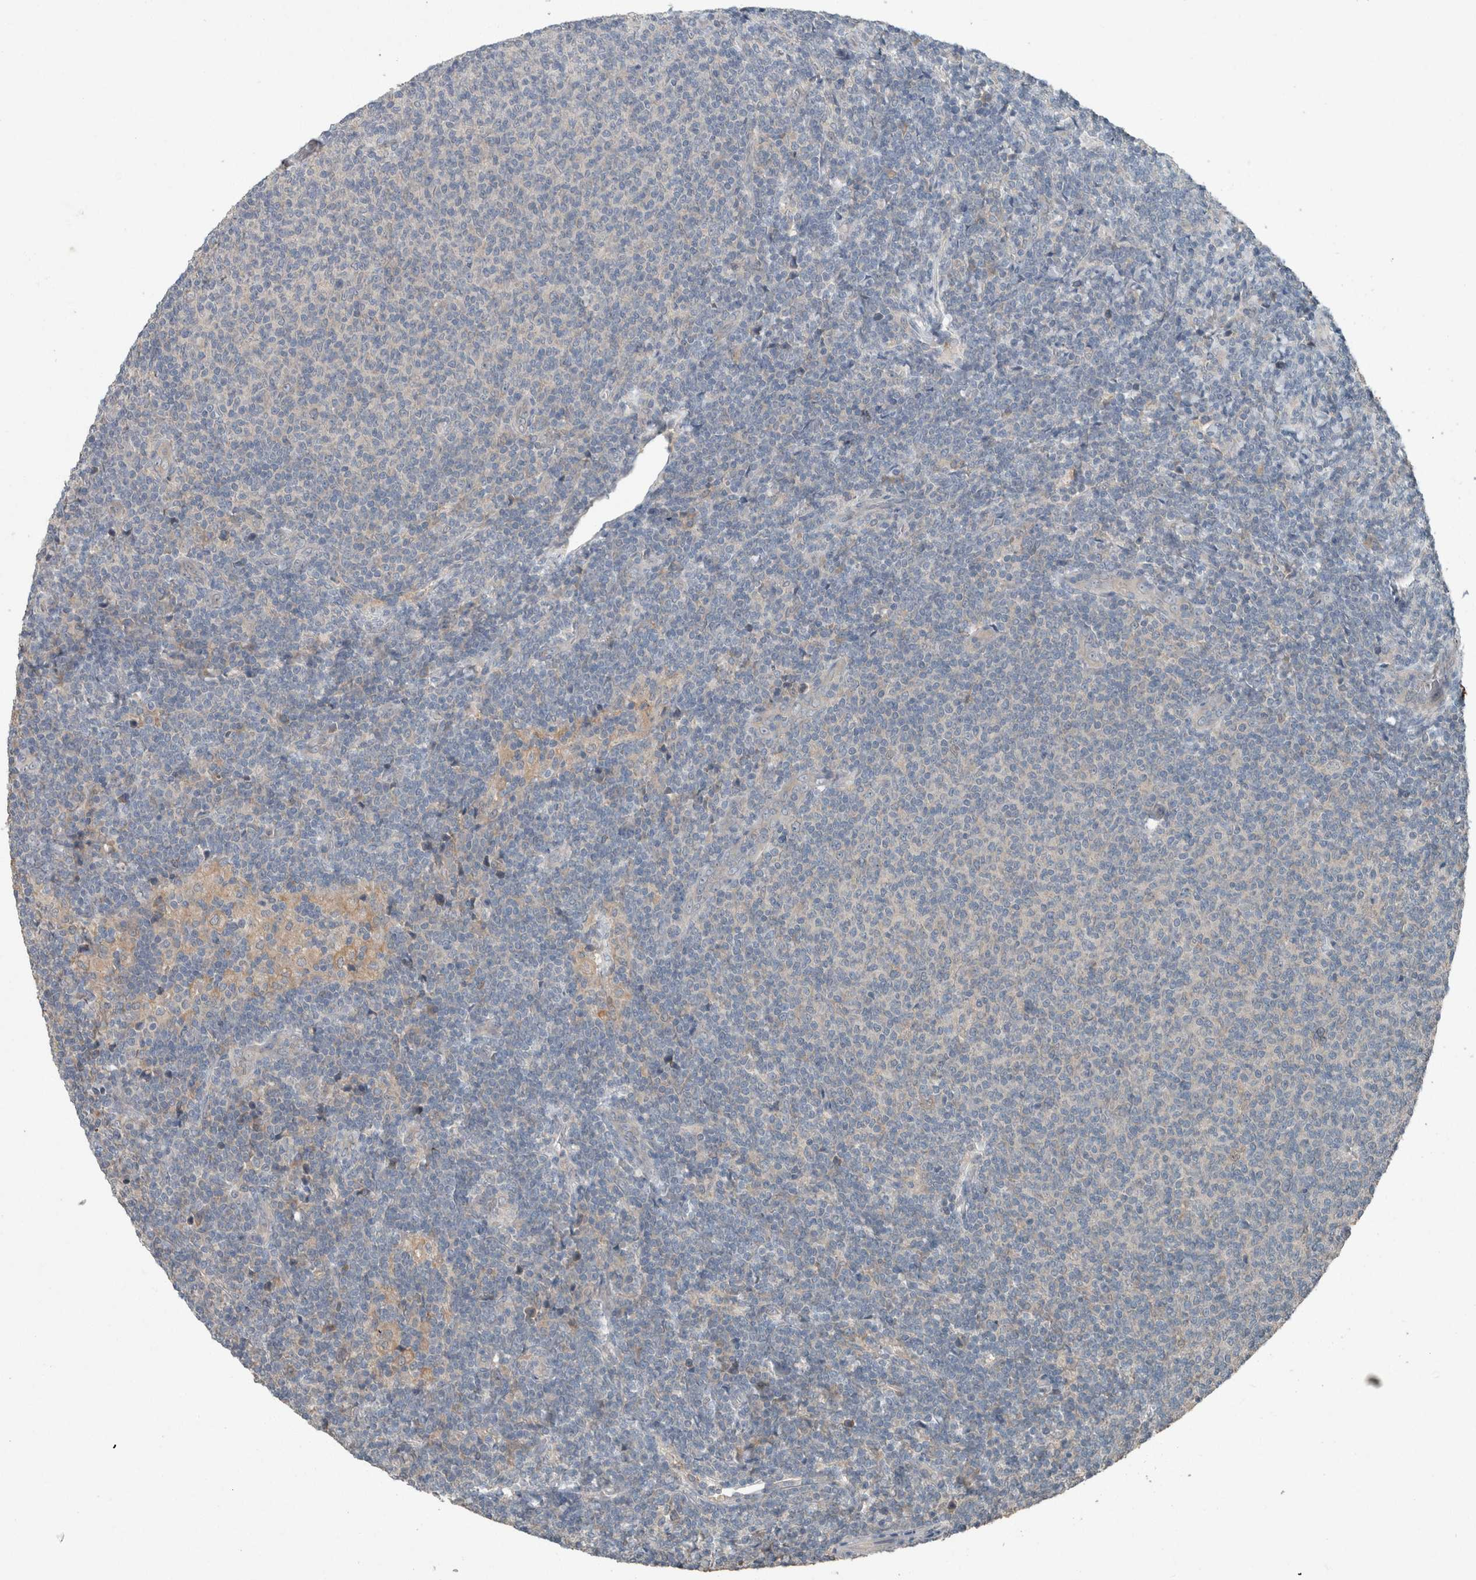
{"staining": {"intensity": "negative", "quantity": "none", "location": "none"}, "tissue": "lymphoma", "cell_type": "Tumor cells", "image_type": "cancer", "snomed": [{"axis": "morphology", "description": "Malignant lymphoma, non-Hodgkin's type, Low grade"}, {"axis": "topography", "description": "Lymph node"}], "caption": "The histopathology image shows no staining of tumor cells in lymphoma.", "gene": "KNTC1", "patient": {"sex": "male", "age": 66}}